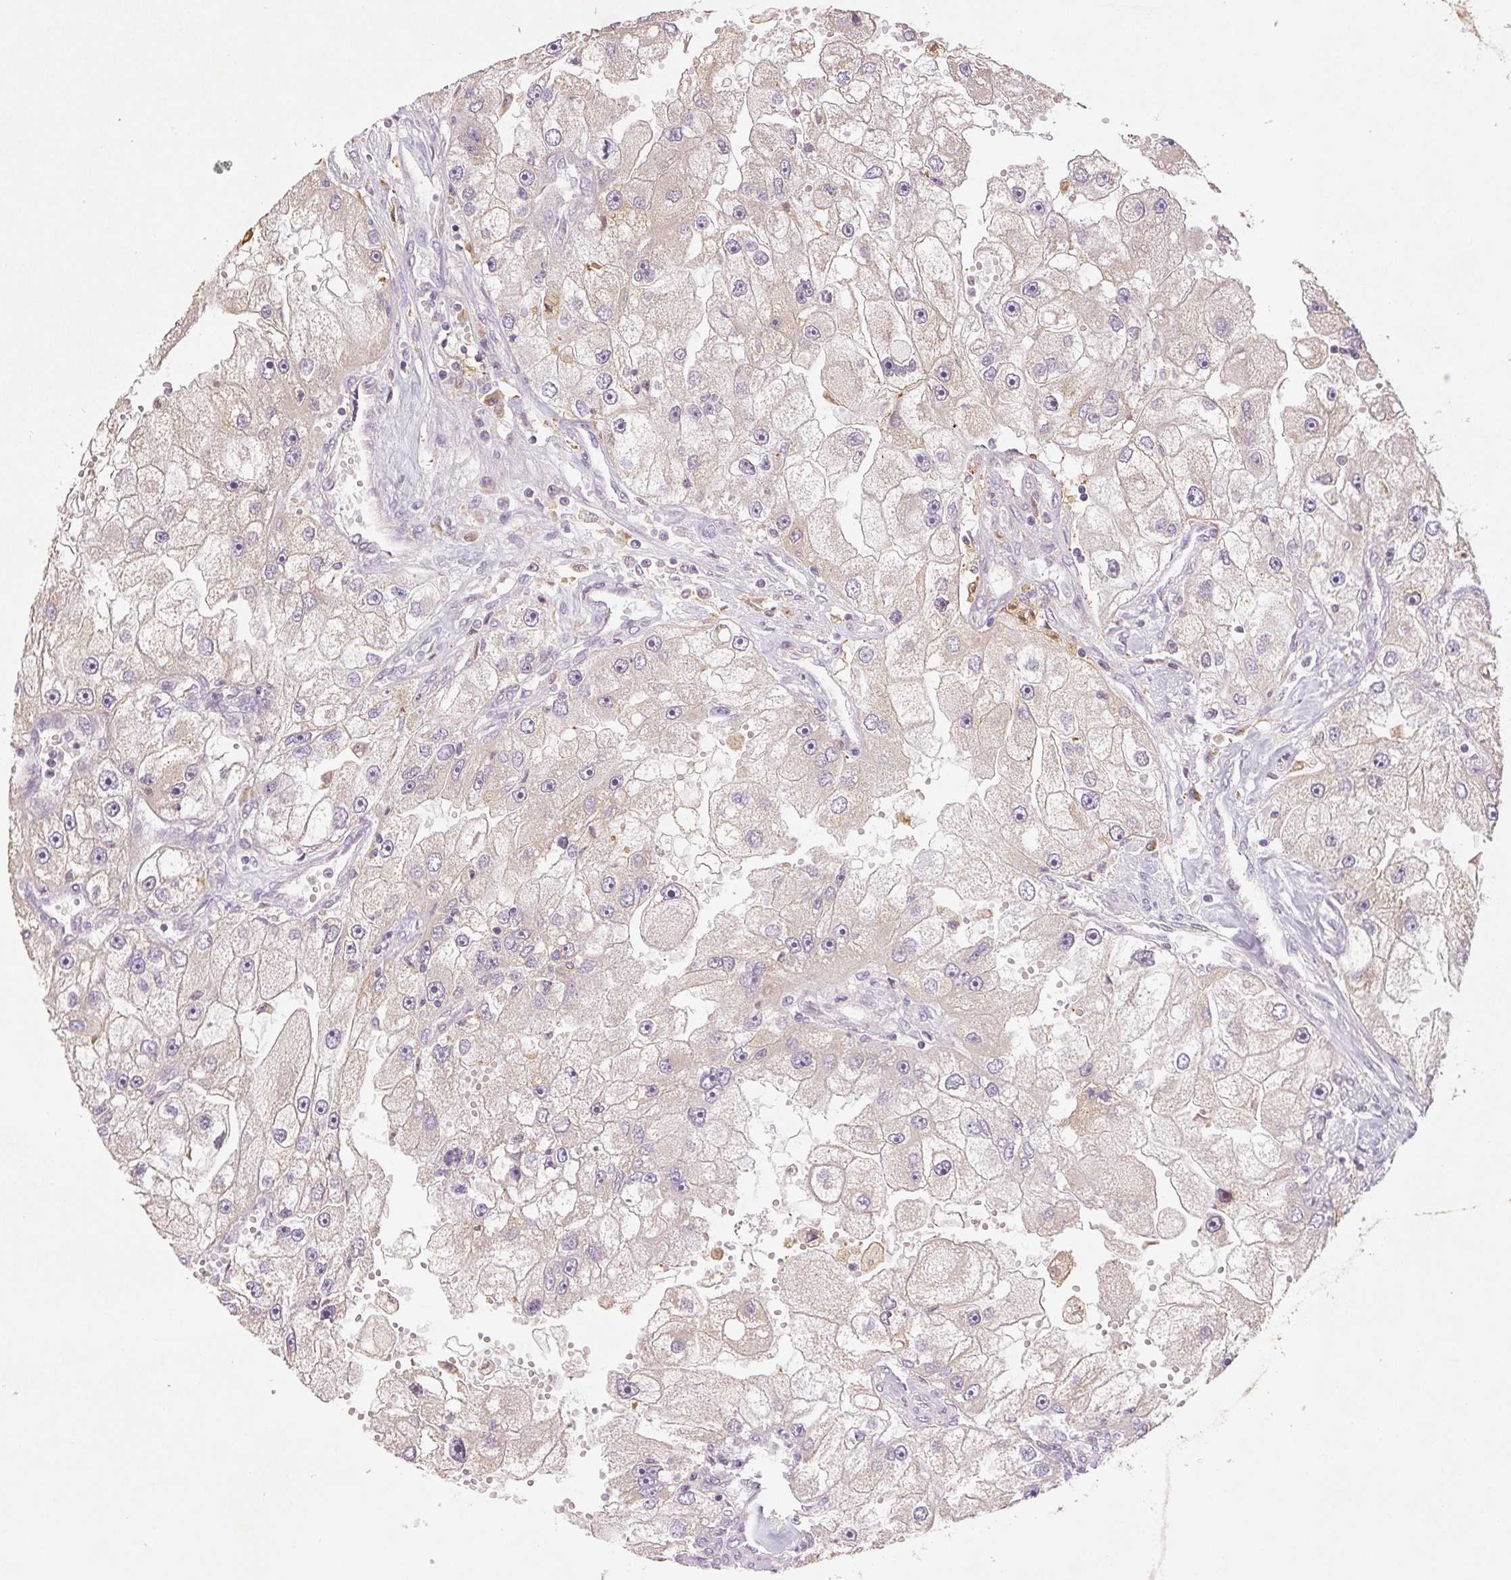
{"staining": {"intensity": "negative", "quantity": "none", "location": "none"}, "tissue": "renal cancer", "cell_type": "Tumor cells", "image_type": "cancer", "snomed": [{"axis": "morphology", "description": "Adenocarcinoma, NOS"}, {"axis": "topography", "description": "Kidney"}], "caption": "Photomicrograph shows no protein expression in tumor cells of renal adenocarcinoma tissue. (DAB IHC, high magnification).", "gene": "YIF1B", "patient": {"sex": "male", "age": 63}}